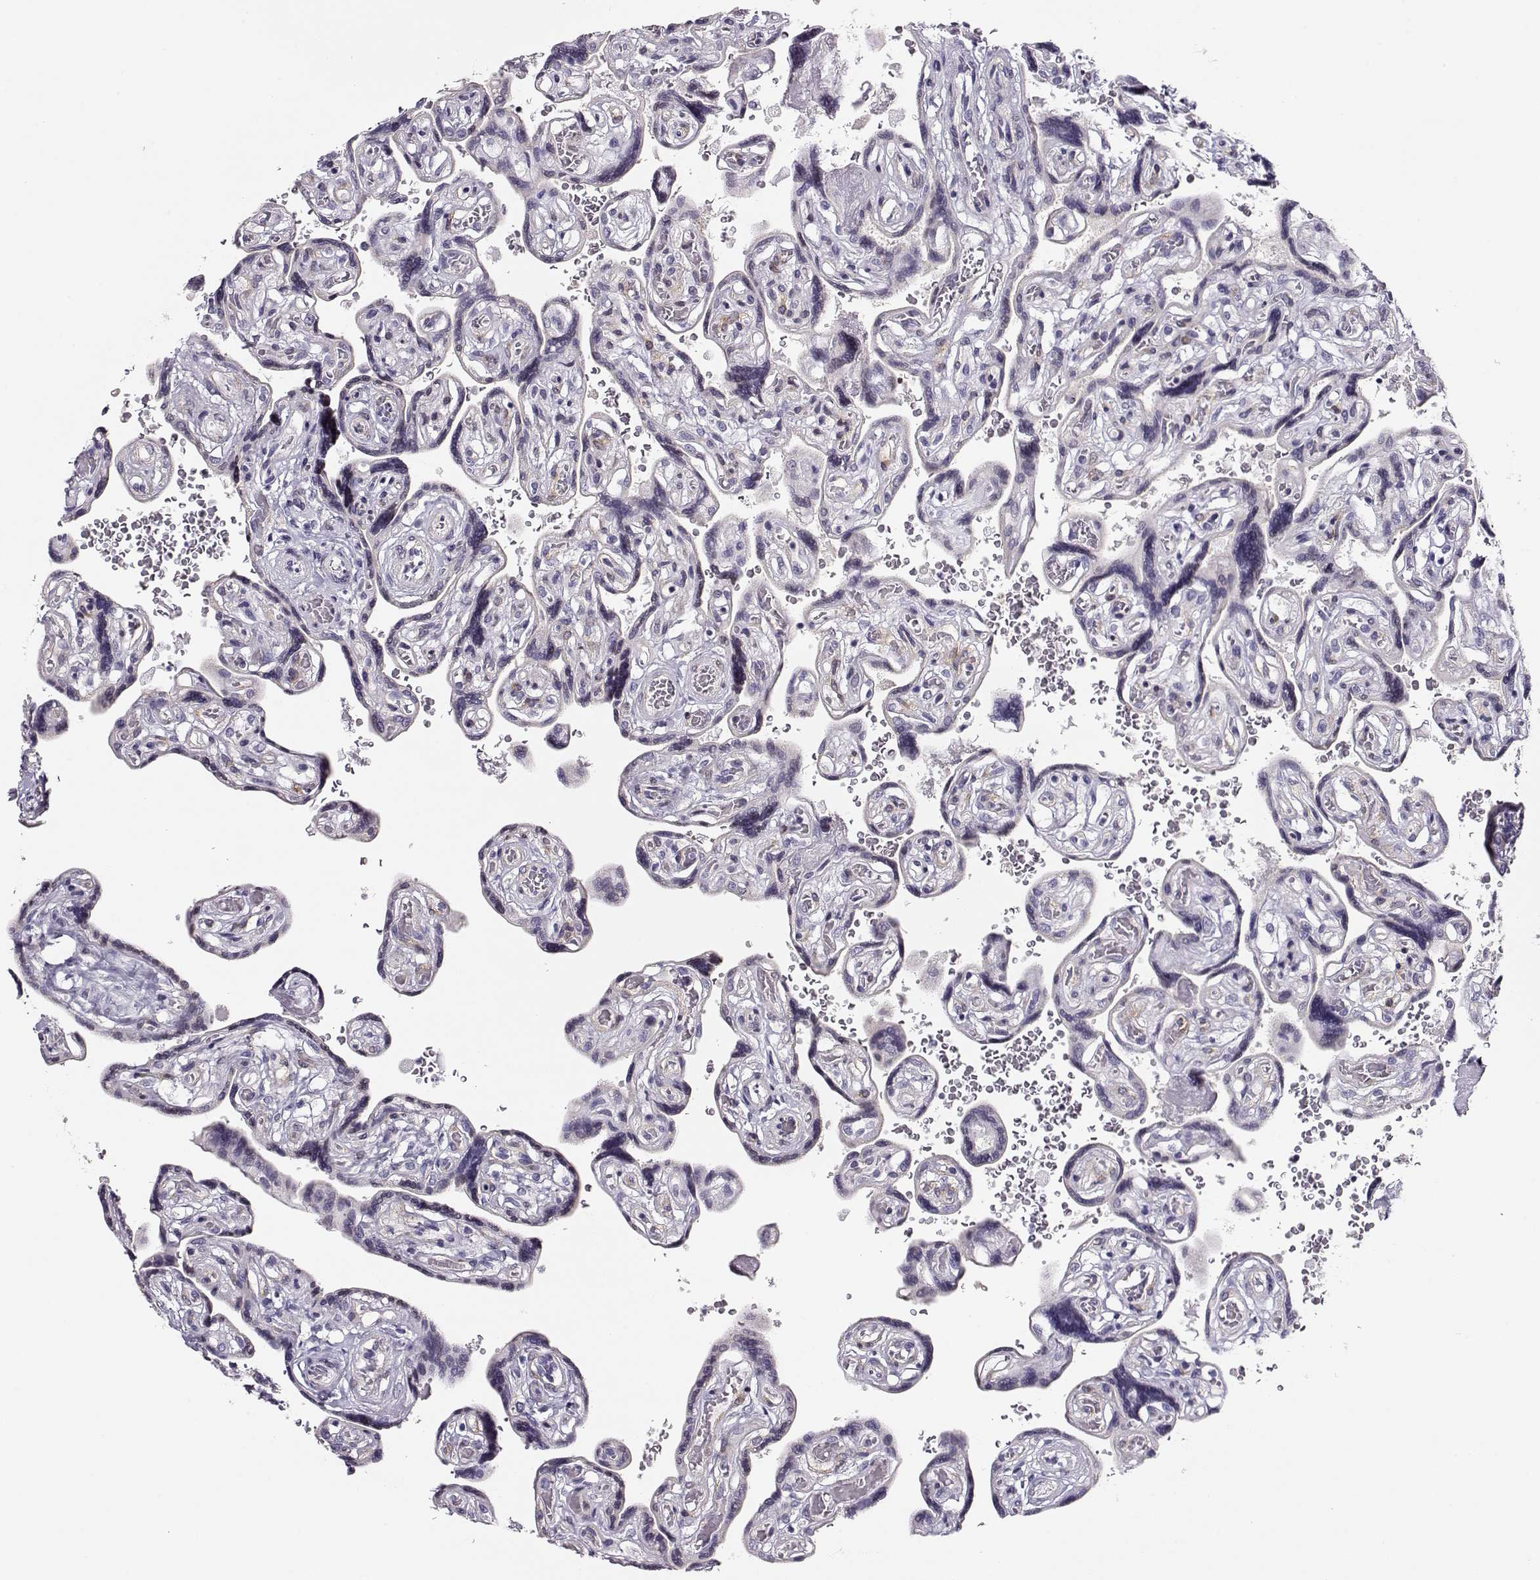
{"staining": {"intensity": "negative", "quantity": "none", "location": "none"}, "tissue": "placenta", "cell_type": "Decidual cells", "image_type": "normal", "snomed": [{"axis": "morphology", "description": "Normal tissue, NOS"}, {"axis": "topography", "description": "Placenta"}], "caption": "Placenta was stained to show a protein in brown. There is no significant expression in decidual cells. Brightfield microscopy of immunohistochemistry stained with DAB (brown) and hematoxylin (blue), captured at high magnification.", "gene": "CRX", "patient": {"sex": "female", "age": 32}}